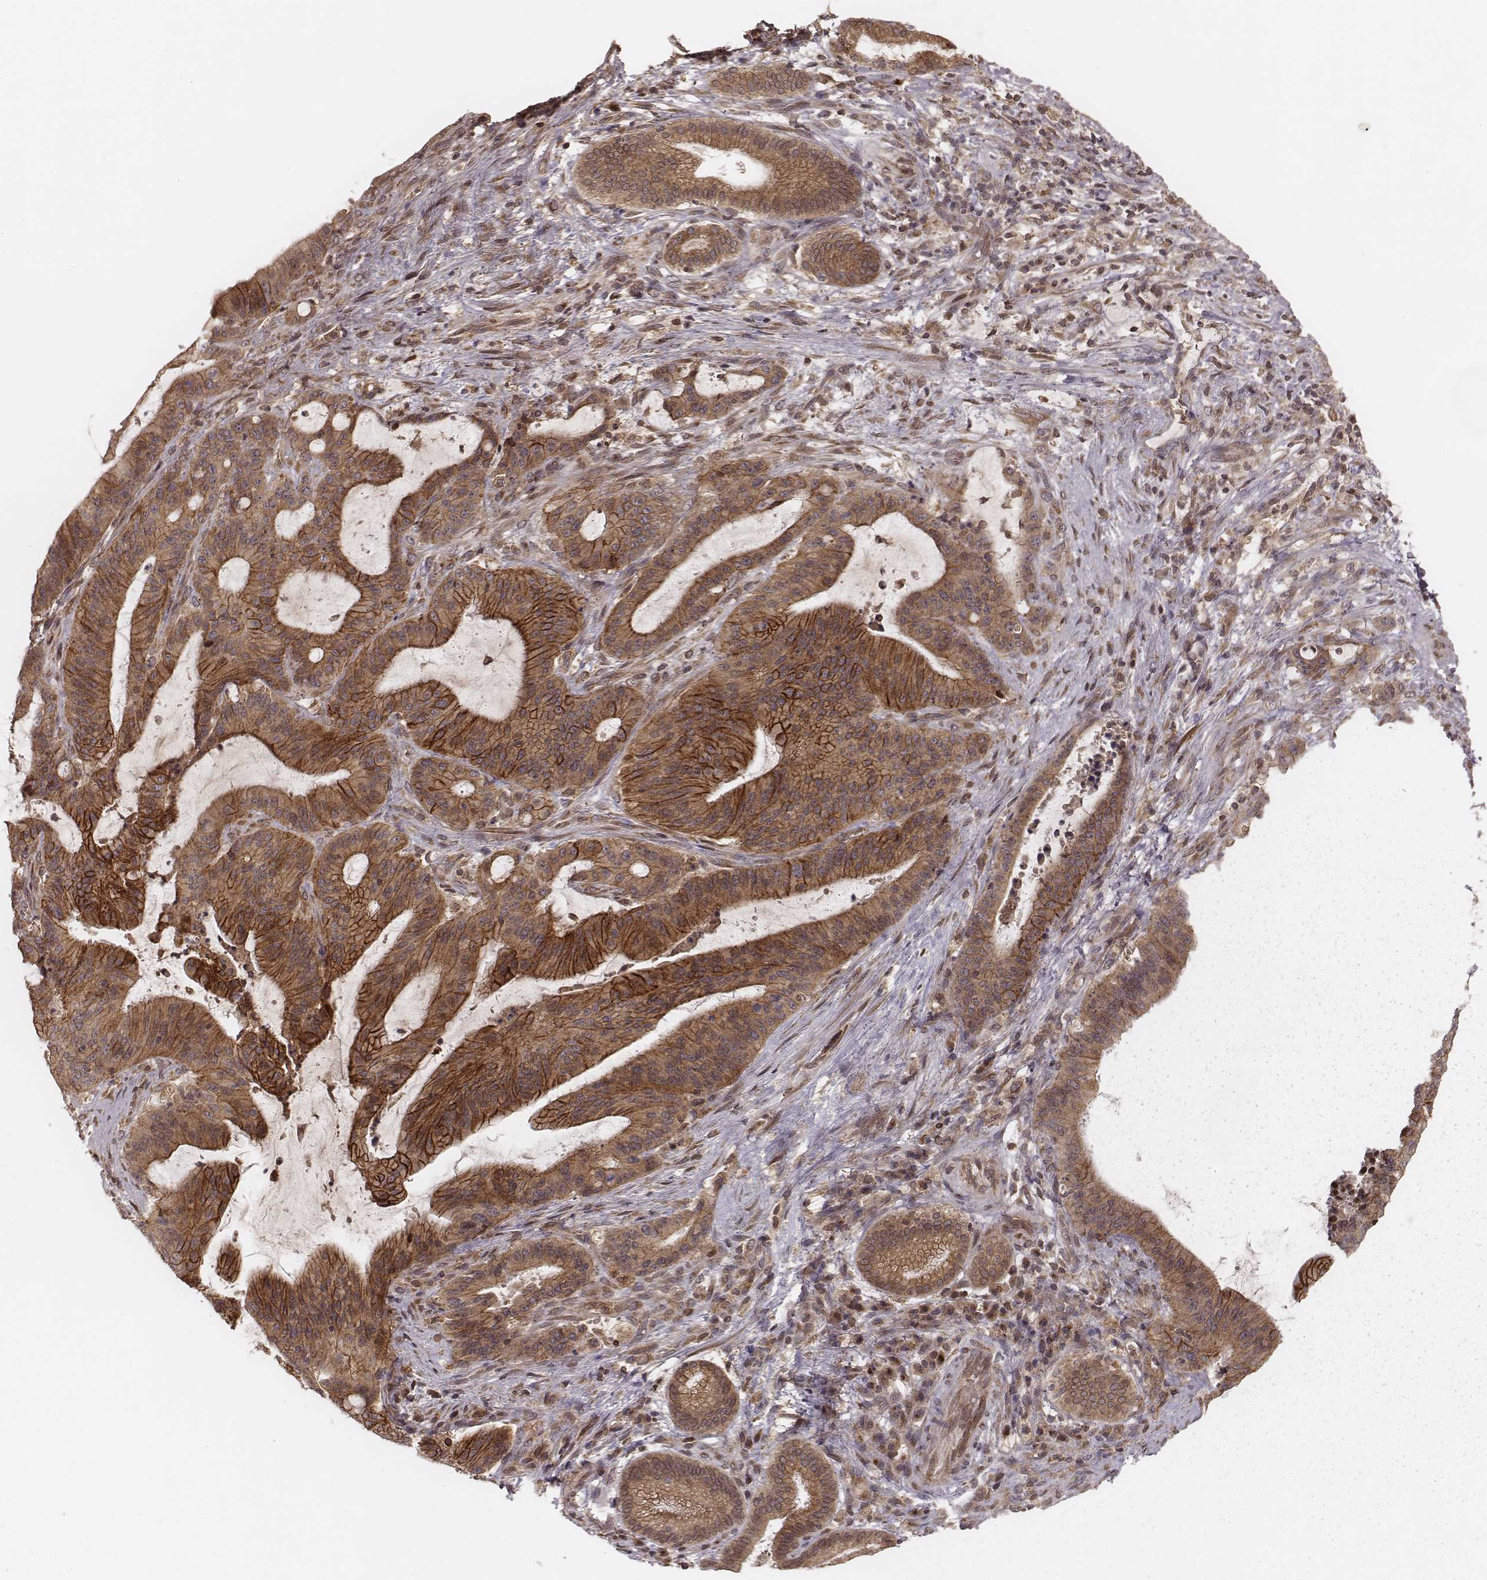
{"staining": {"intensity": "strong", "quantity": ">75%", "location": "cytoplasmic/membranous"}, "tissue": "liver cancer", "cell_type": "Tumor cells", "image_type": "cancer", "snomed": [{"axis": "morphology", "description": "Cholangiocarcinoma"}, {"axis": "topography", "description": "Liver"}], "caption": "Immunohistochemical staining of human liver cholangiocarcinoma exhibits high levels of strong cytoplasmic/membranous positivity in about >75% of tumor cells.", "gene": "MYO19", "patient": {"sex": "female", "age": 73}}